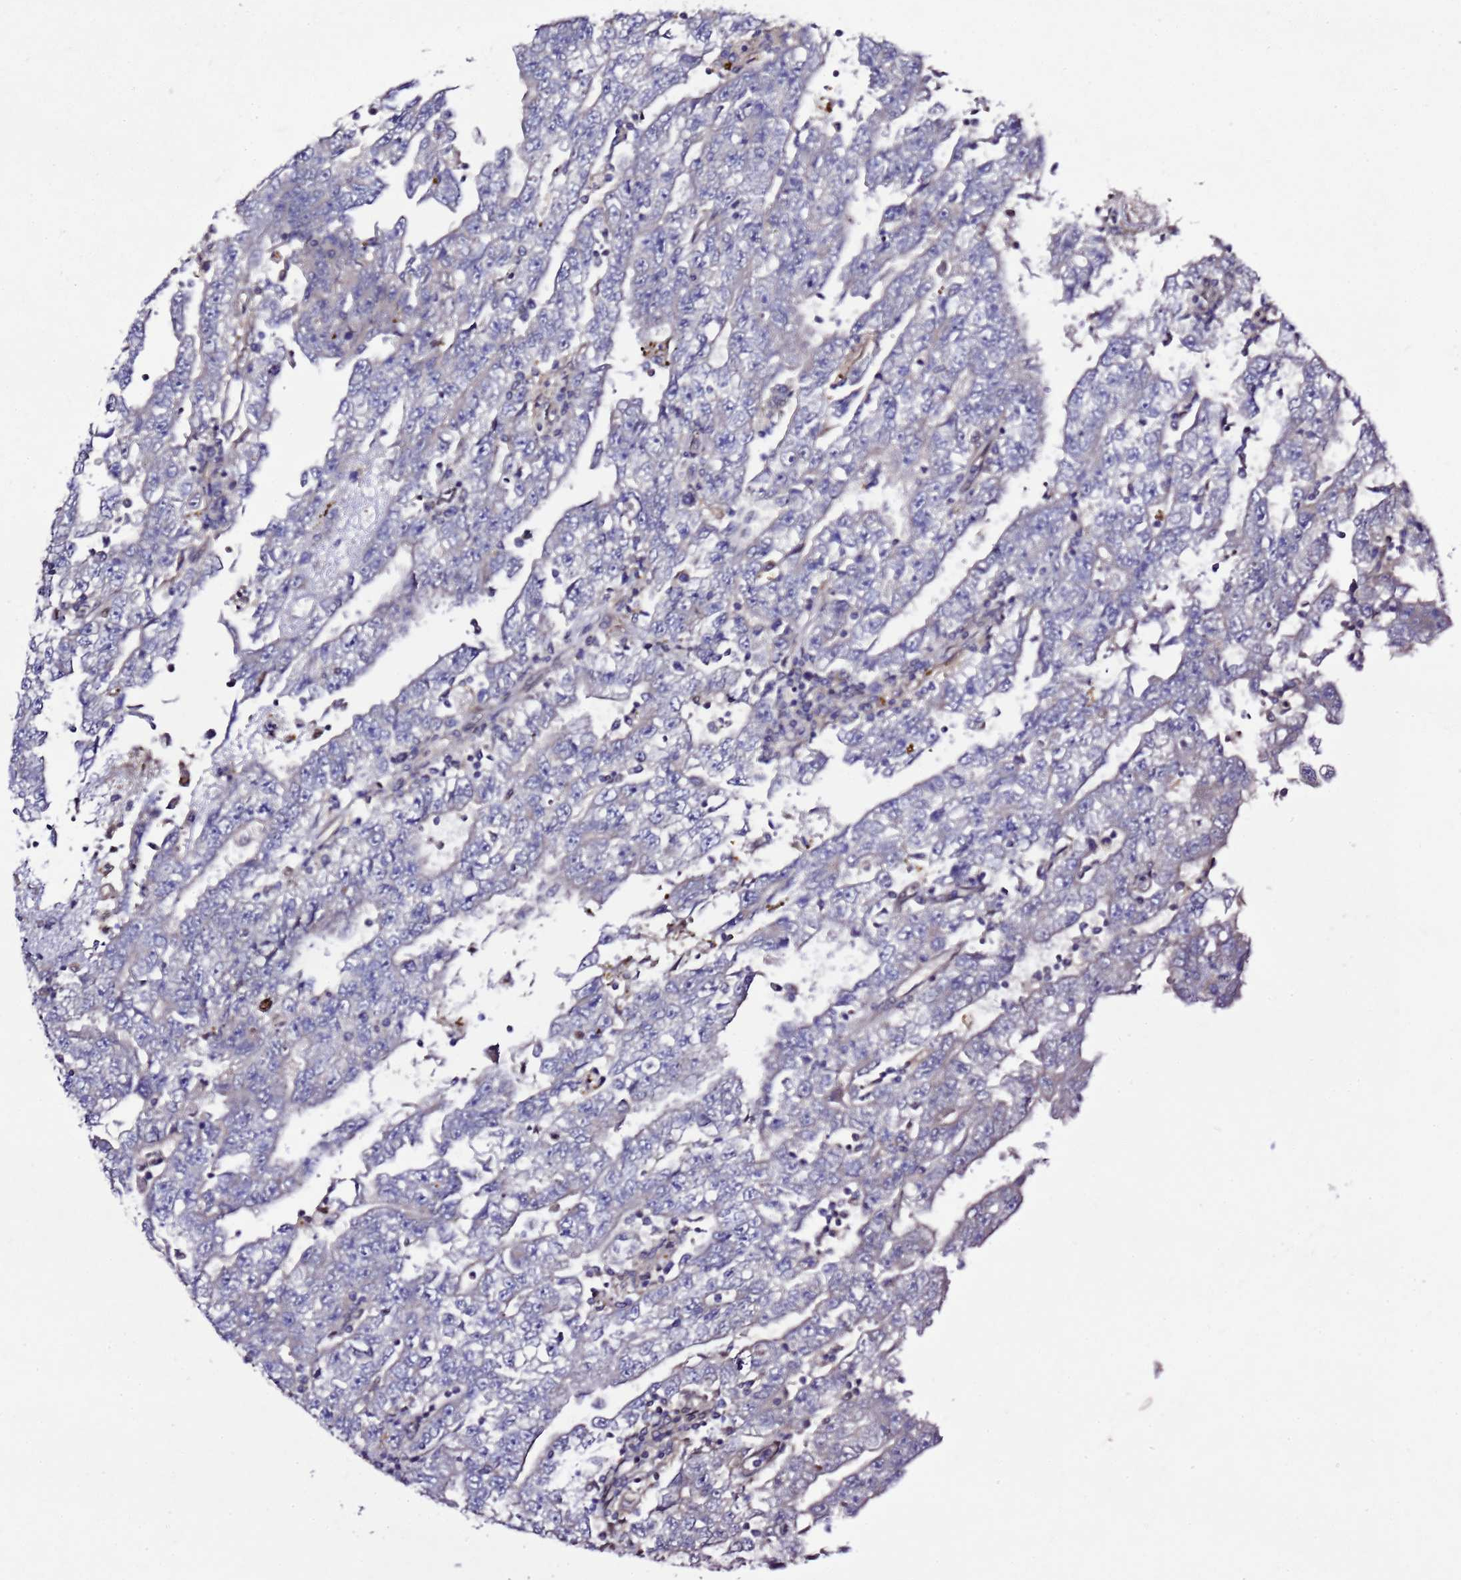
{"staining": {"intensity": "negative", "quantity": "none", "location": "none"}, "tissue": "testis cancer", "cell_type": "Tumor cells", "image_type": "cancer", "snomed": [{"axis": "morphology", "description": "Carcinoma, Embryonal, NOS"}, {"axis": "topography", "description": "Testis"}], "caption": "Immunohistochemistry (IHC) of testis cancer exhibits no expression in tumor cells.", "gene": "ALG3", "patient": {"sex": "male", "age": 25}}